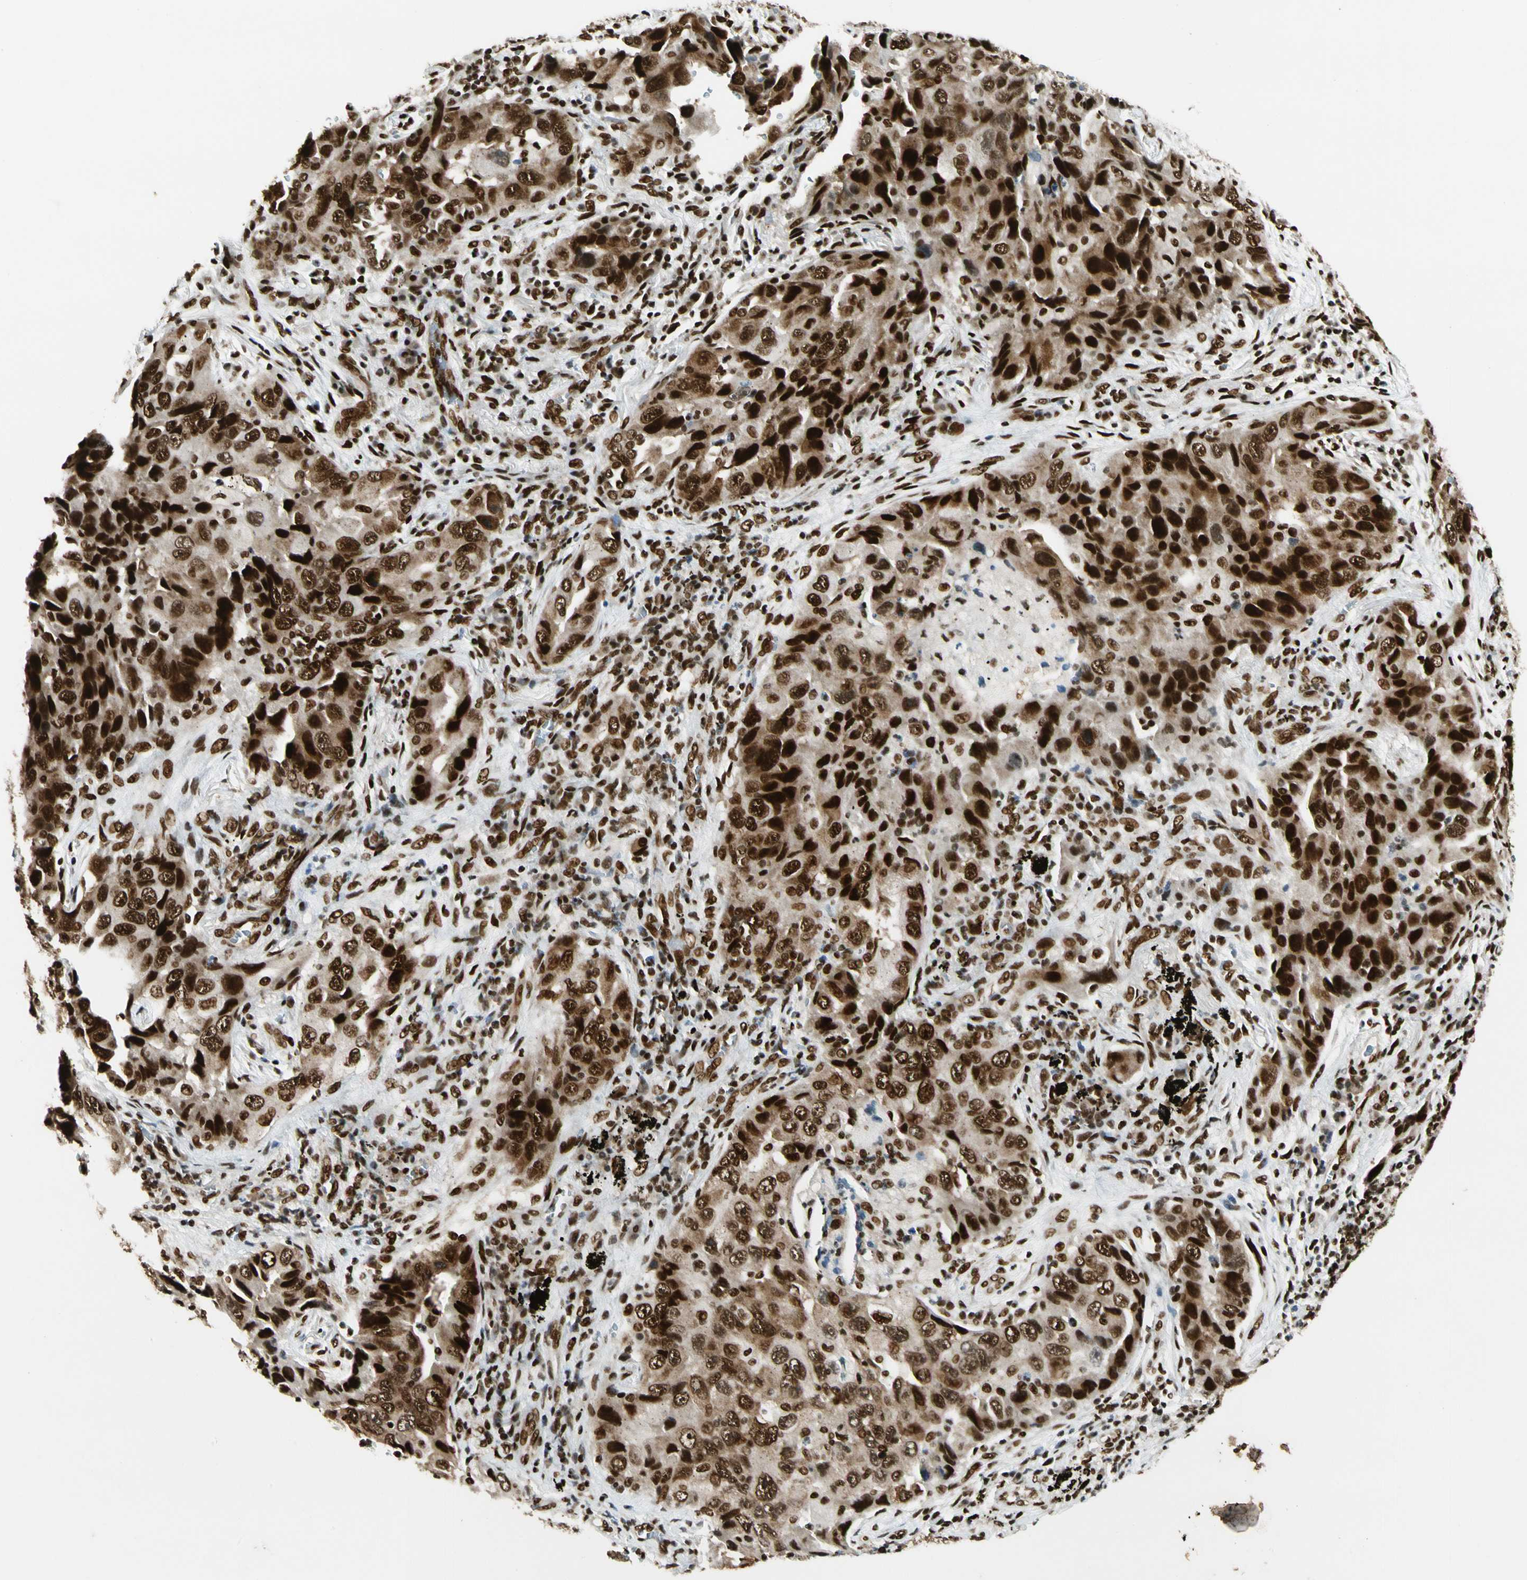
{"staining": {"intensity": "strong", "quantity": ">75%", "location": "cytoplasmic/membranous,nuclear"}, "tissue": "lung cancer", "cell_type": "Tumor cells", "image_type": "cancer", "snomed": [{"axis": "morphology", "description": "Adenocarcinoma, NOS"}, {"axis": "topography", "description": "Lung"}], "caption": "The photomicrograph exhibits staining of lung adenocarcinoma, revealing strong cytoplasmic/membranous and nuclear protein staining (brown color) within tumor cells.", "gene": "FUS", "patient": {"sex": "female", "age": 65}}